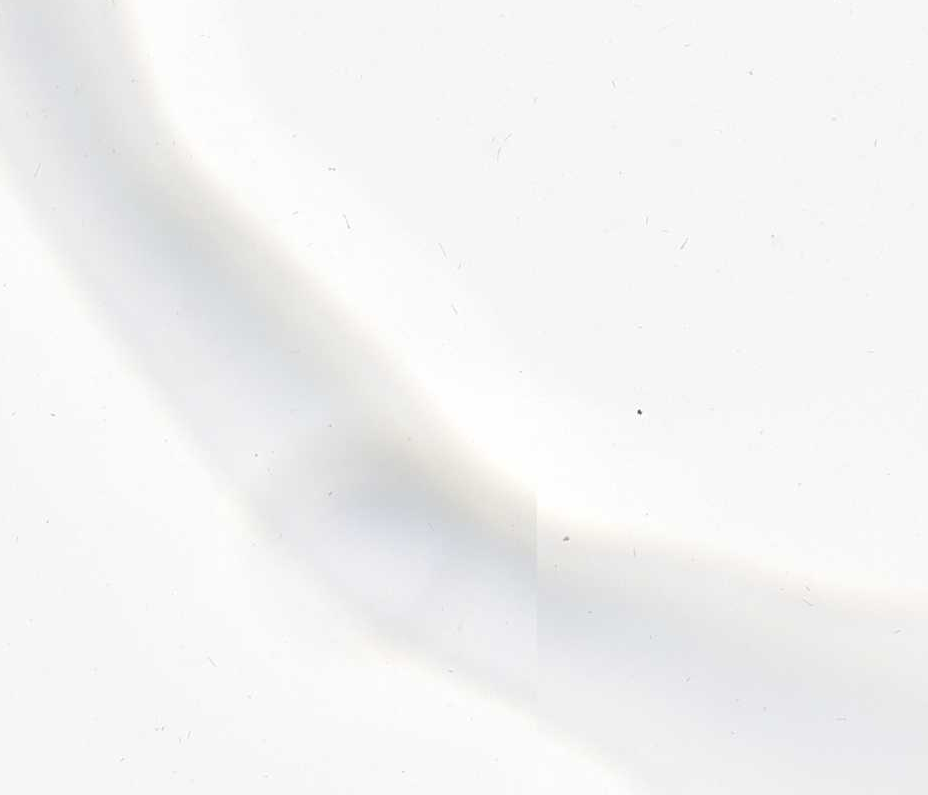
{"staining": {"intensity": "weak", "quantity": "25%-75%", "location": "cytoplasmic/membranous"}, "tissue": "gallbladder", "cell_type": "Glandular cells", "image_type": "normal", "snomed": [{"axis": "morphology", "description": "Normal tissue, NOS"}, {"axis": "topography", "description": "Gallbladder"}], "caption": "This micrograph displays IHC staining of unremarkable gallbladder, with low weak cytoplasmic/membranous expression in approximately 25%-75% of glandular cells.", "gene": "EFHC2", "patient": {"sex": "female", "age": 30}}